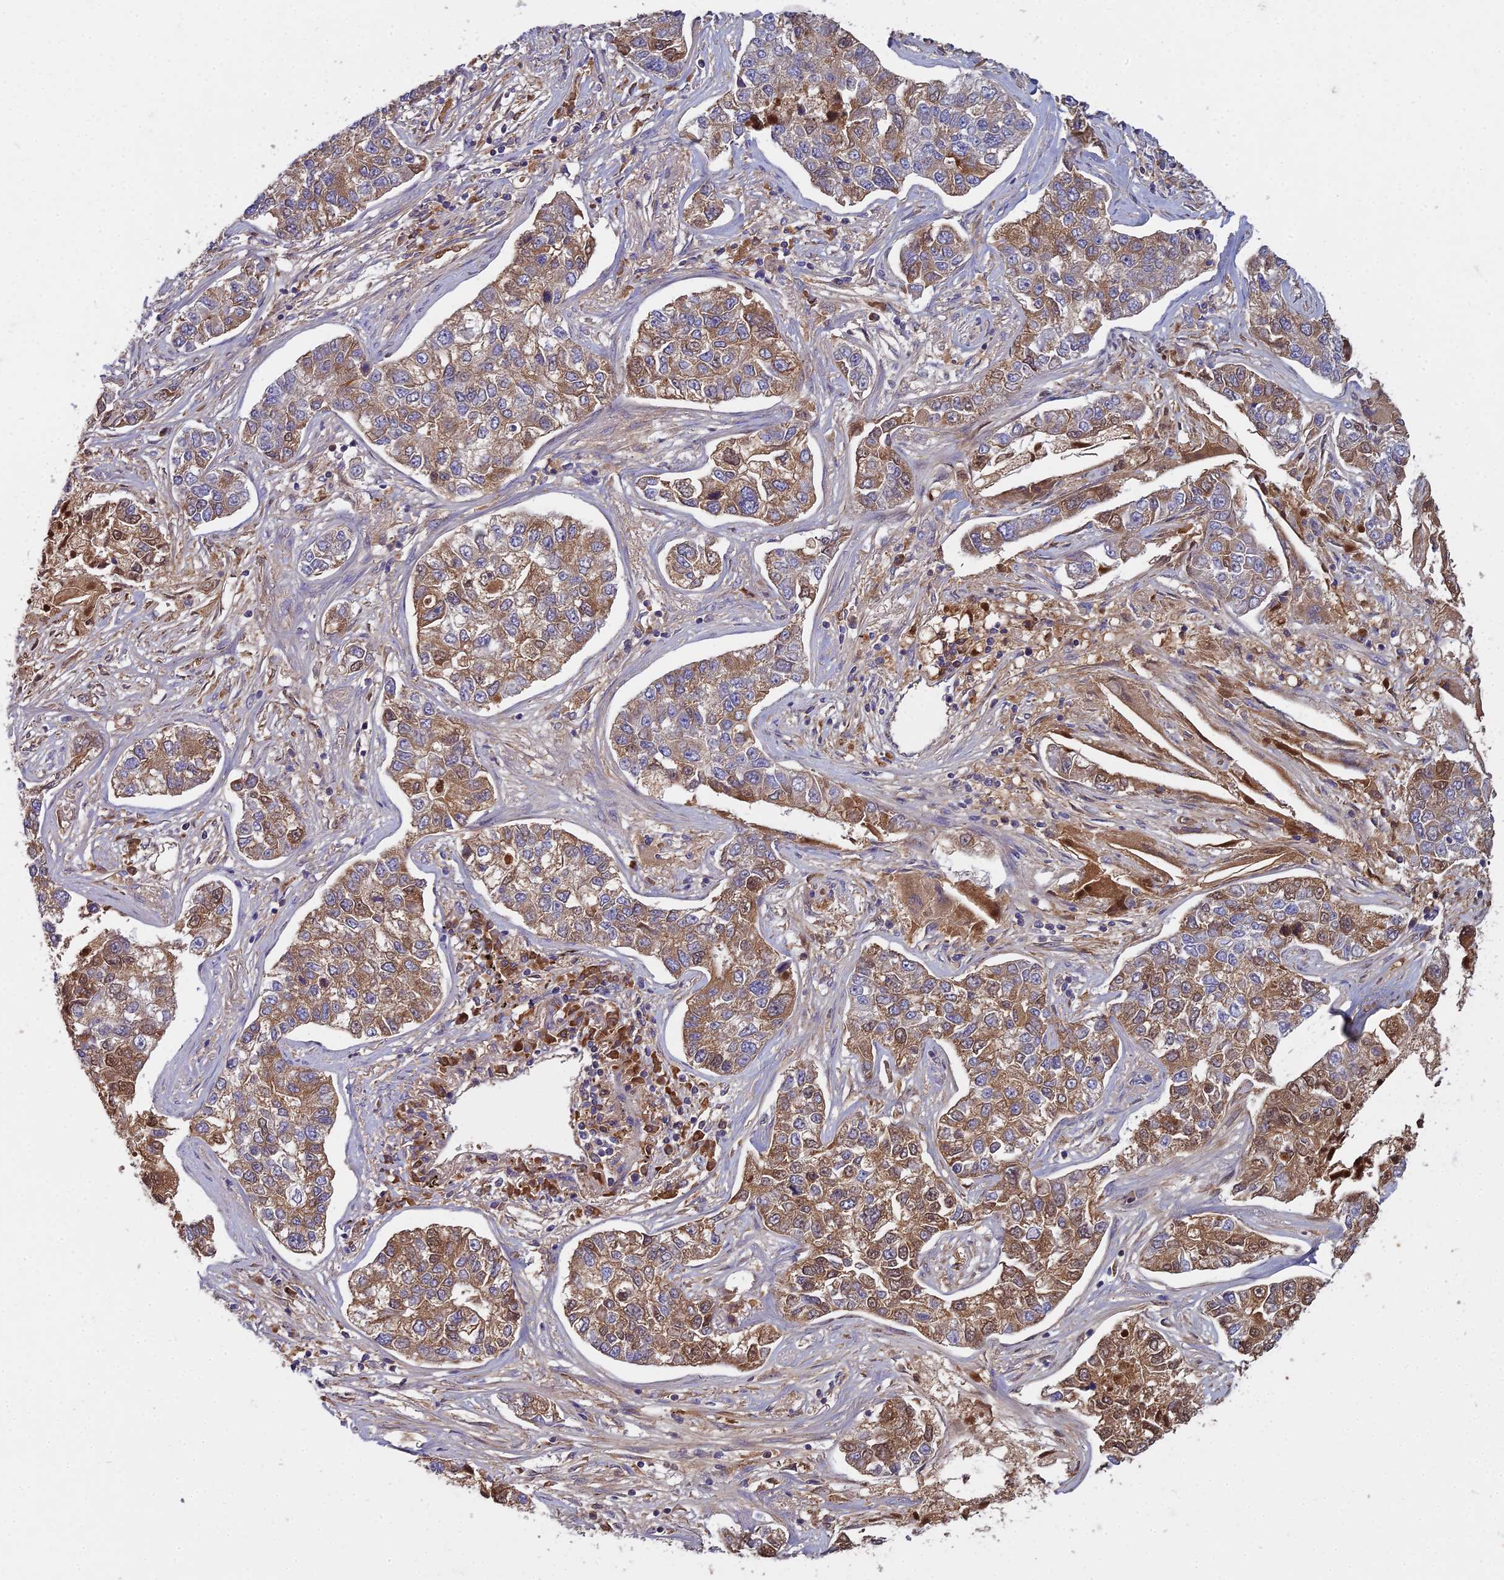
{"staining": {"intensity": "moderate", "quantity": ">75%", "location": "cytoplasmic/membranous"}, "tissue": "lung cancer", "cell_type": "Tumor cells", "image_type": "cancer", "snomed": [{"axis": "morphology", "description": "Adenocarcinoma, NOS"}, {"axis": "topography", "description": "Lung"}], "caption": "This micrograph exhibits immunohistochemistry staining of human lung adenocarcinoma, with medium moderate cytoplasmic/membranous expression in about >75% of tumor cells.", "gene": "CCDC167", "patient": {"sex": "male", "age": 49}}